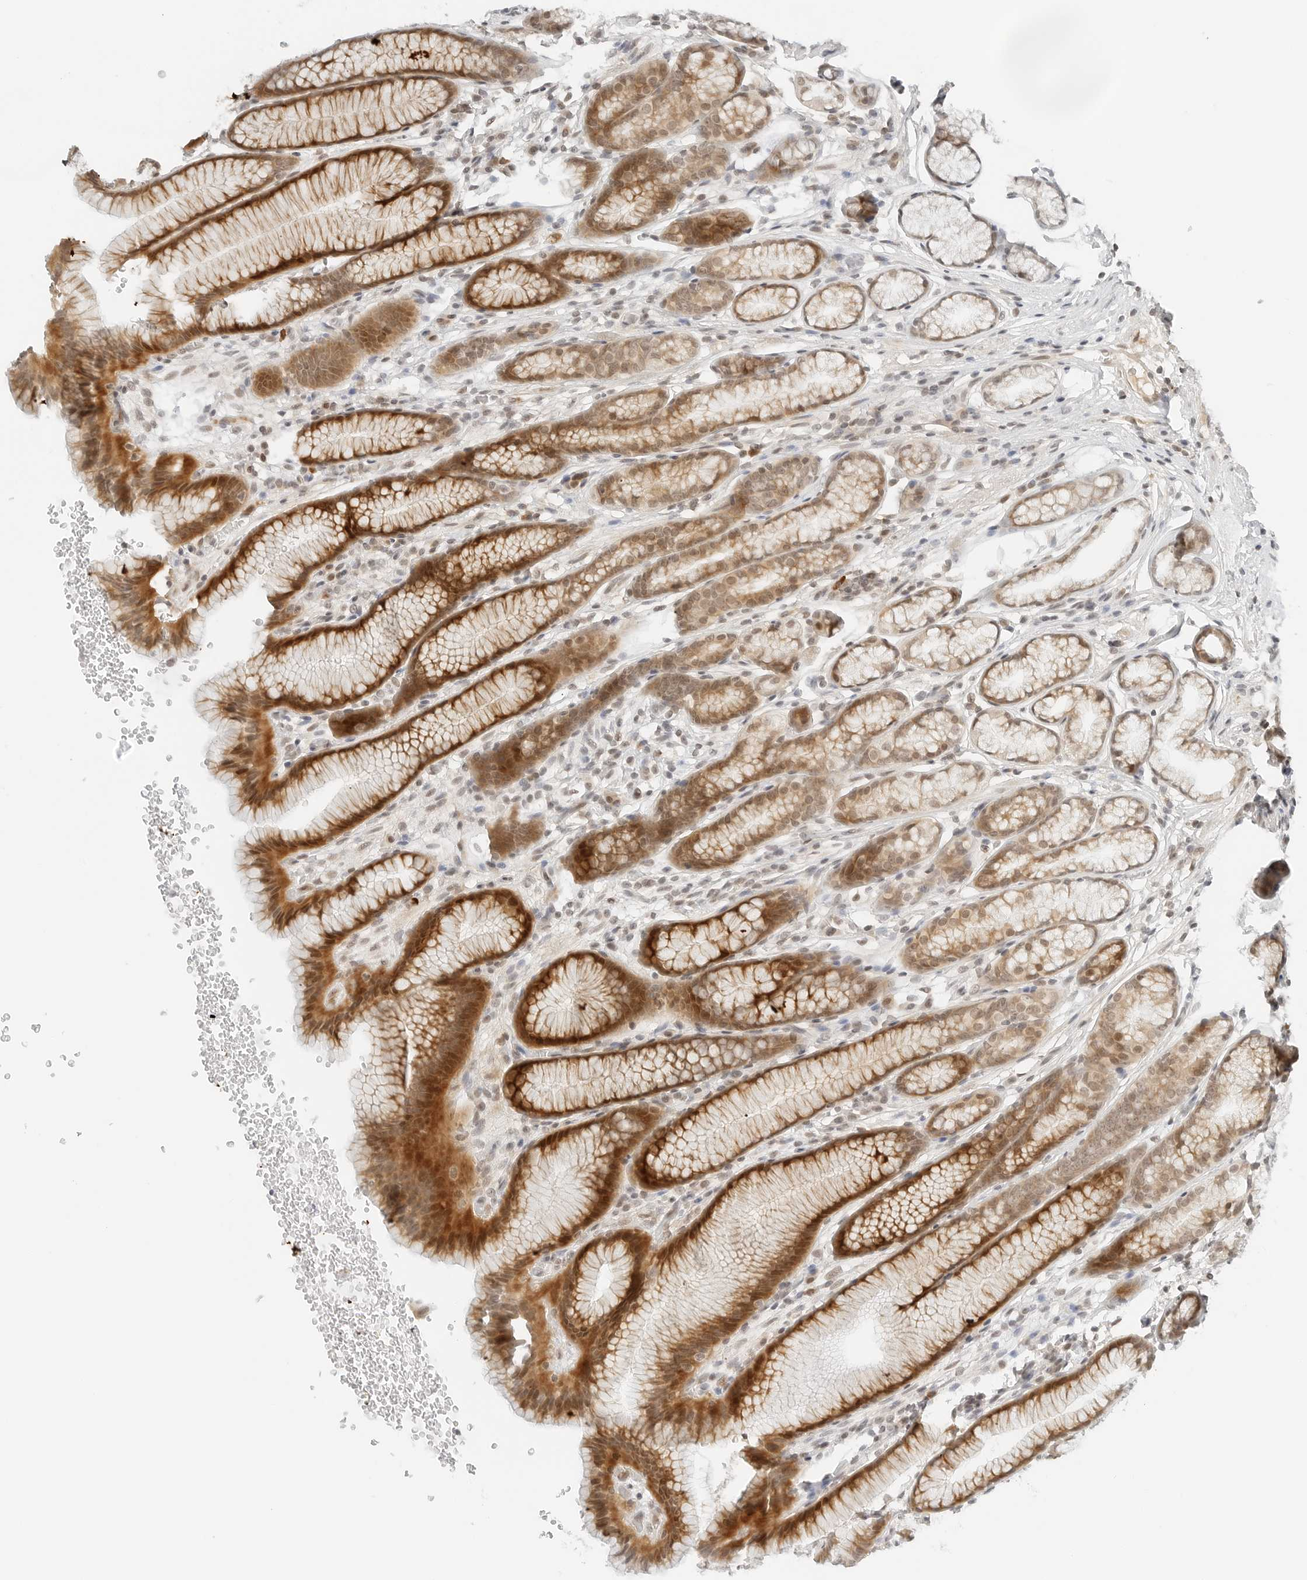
{"staining": {"intensity": "strong", "quantity": "25%-75%", "location": "cytoplasmic/membranous,nuclear"}, "tissue": "stomach", "cell_type": "Glandular cells", "image_type": "normal", "snomed": [{"axis": "morphology", "description": "Normal tissue, NOS"}, {"axis": "topography", "description": "Stomach"}], "caption": "Protein analysis of normal stomach displays strong cytoplasmic/membranous,nuclear positivity in approximately 25%-75% of glandular cells. Using DAB (3,3'-diaminobenzidine) (brown) and hematoxylin (blue) stains, captured at high magnification using brightfield microscopy.", "gene": "NEO1", "patient": {"sex": "male", "age": 42}}